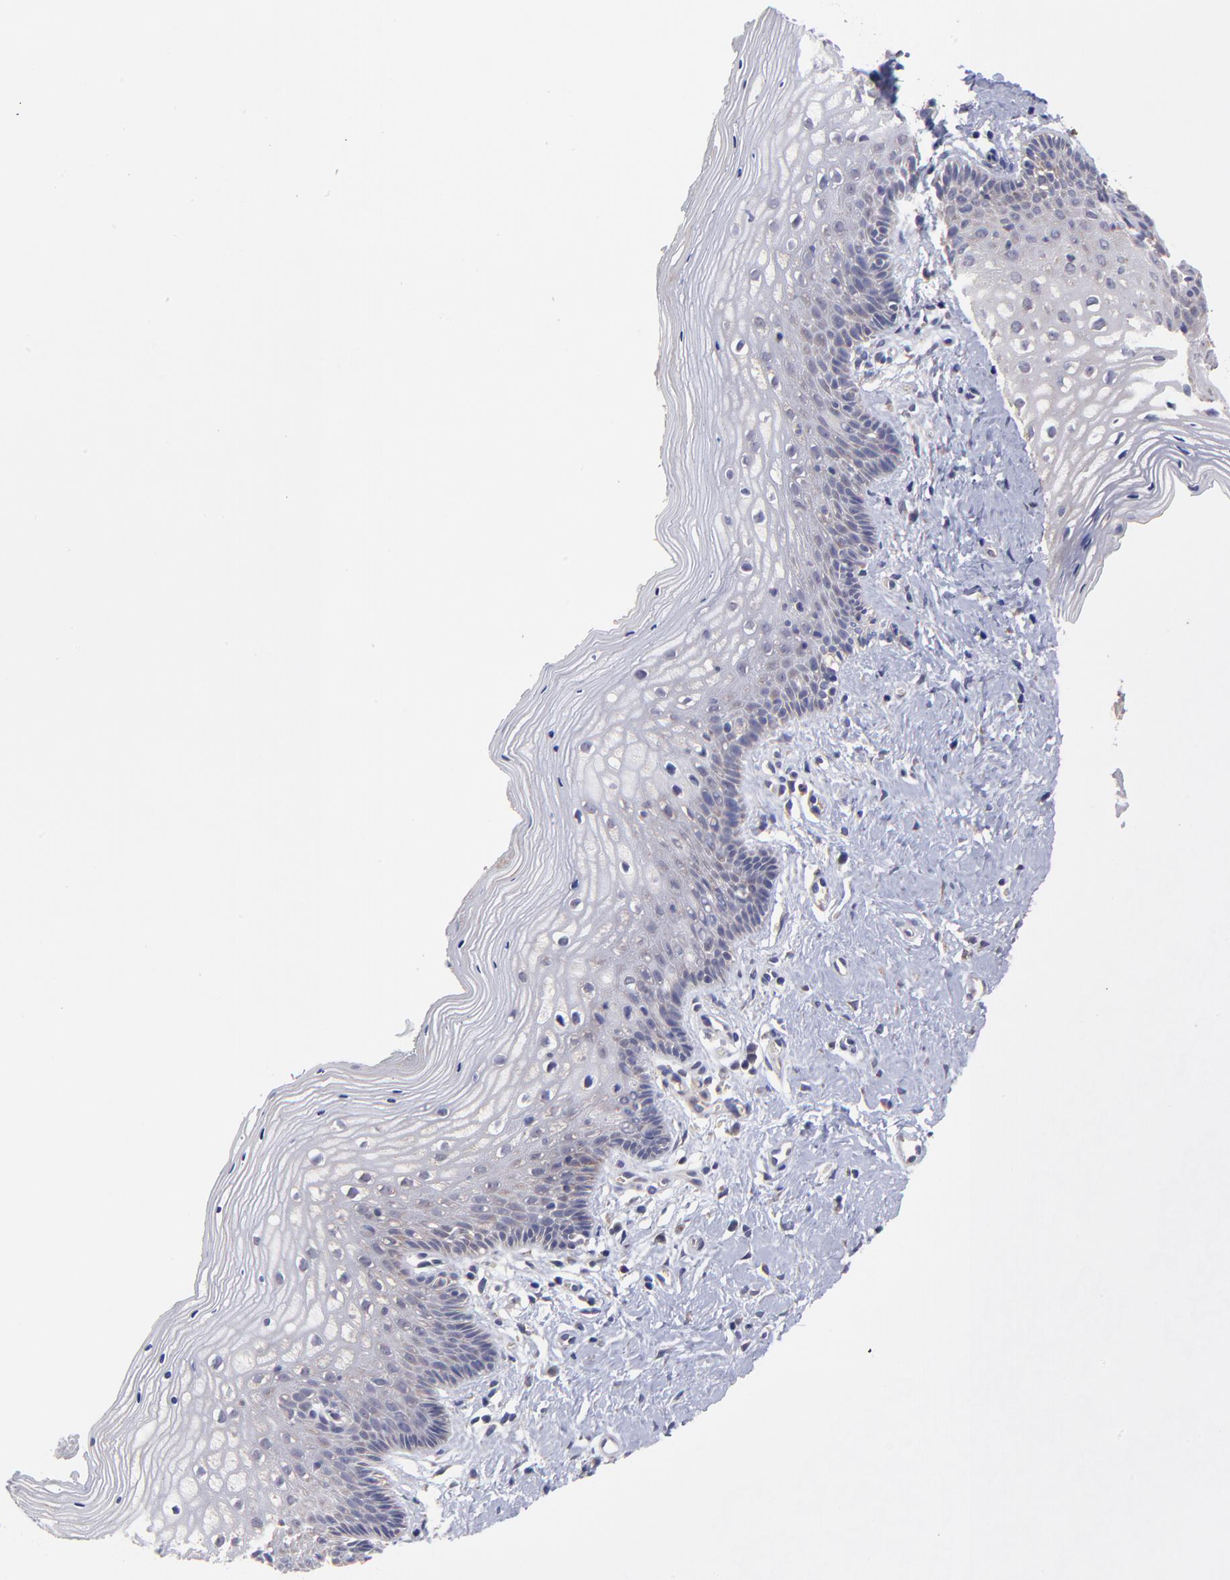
{"staining": {"intensity": "weak", "quantity": "25%-75%", "location": "cytoplasmic/membranous"}, "tissue": "vagina", "cell_type": "Squamous epithelial cells", "image_type": "normal", "snomed": [{"axis": "morphology", "description": "Normal tissue, NOS"}, {"axis": "topography", "description": "Vagina"}], "caption": "Weak cytoplasmic/membranous protein positivity is seen in about 25%-75% of squamous epithelial cells in vagina.", "gene": "UBE2H", "patient": {"sex": "female", "age": 46}}